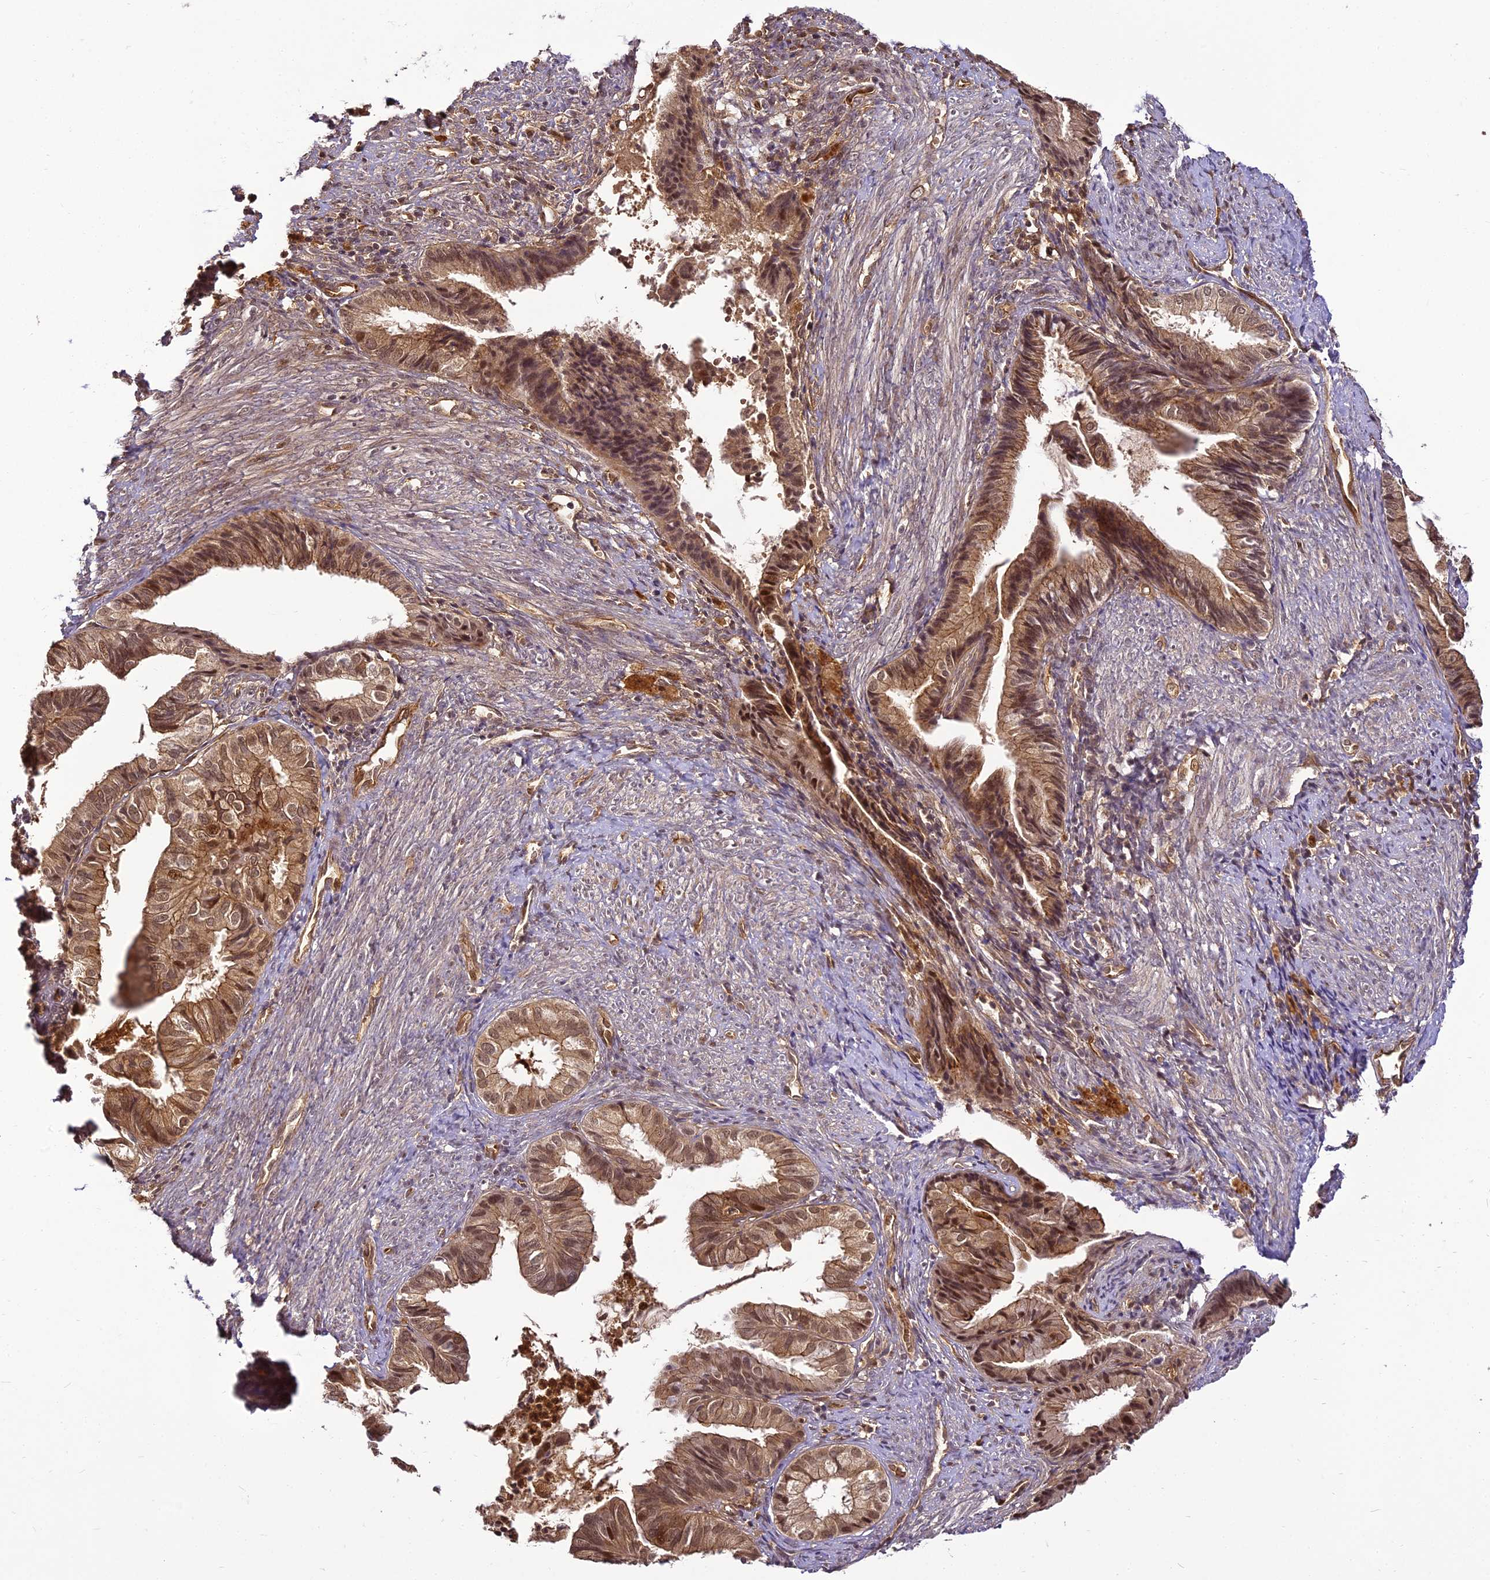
{"staining": {"intensity": "moderate", "quantity": "25%-75%", "location": "cytoplasmic/membranous,nuclear"}, "tissue": "endometrial cancer", "cell_type": "Tumor cells", "image_type": "cancer", "snomed": [{"axis": "morphology", "description": "Adenocarcinoma, NOS"}, {"axis": "topography", "description": "Endometrium"}], "caption": "An immunohistochemistry (IHC) photomicrograph of neoplastic tissue is shown. Protein staining in brown highlights moderate cytoplasmic/membranous and nuclear positivity in endometrial cancer within tumor cells. (DAB (3,3'-diaminobenzidine) = brown stain, brightfield microscopy at high magnification).", "gene": "BCDIN3D", "patient": {"sex": "female", "age": 86}}